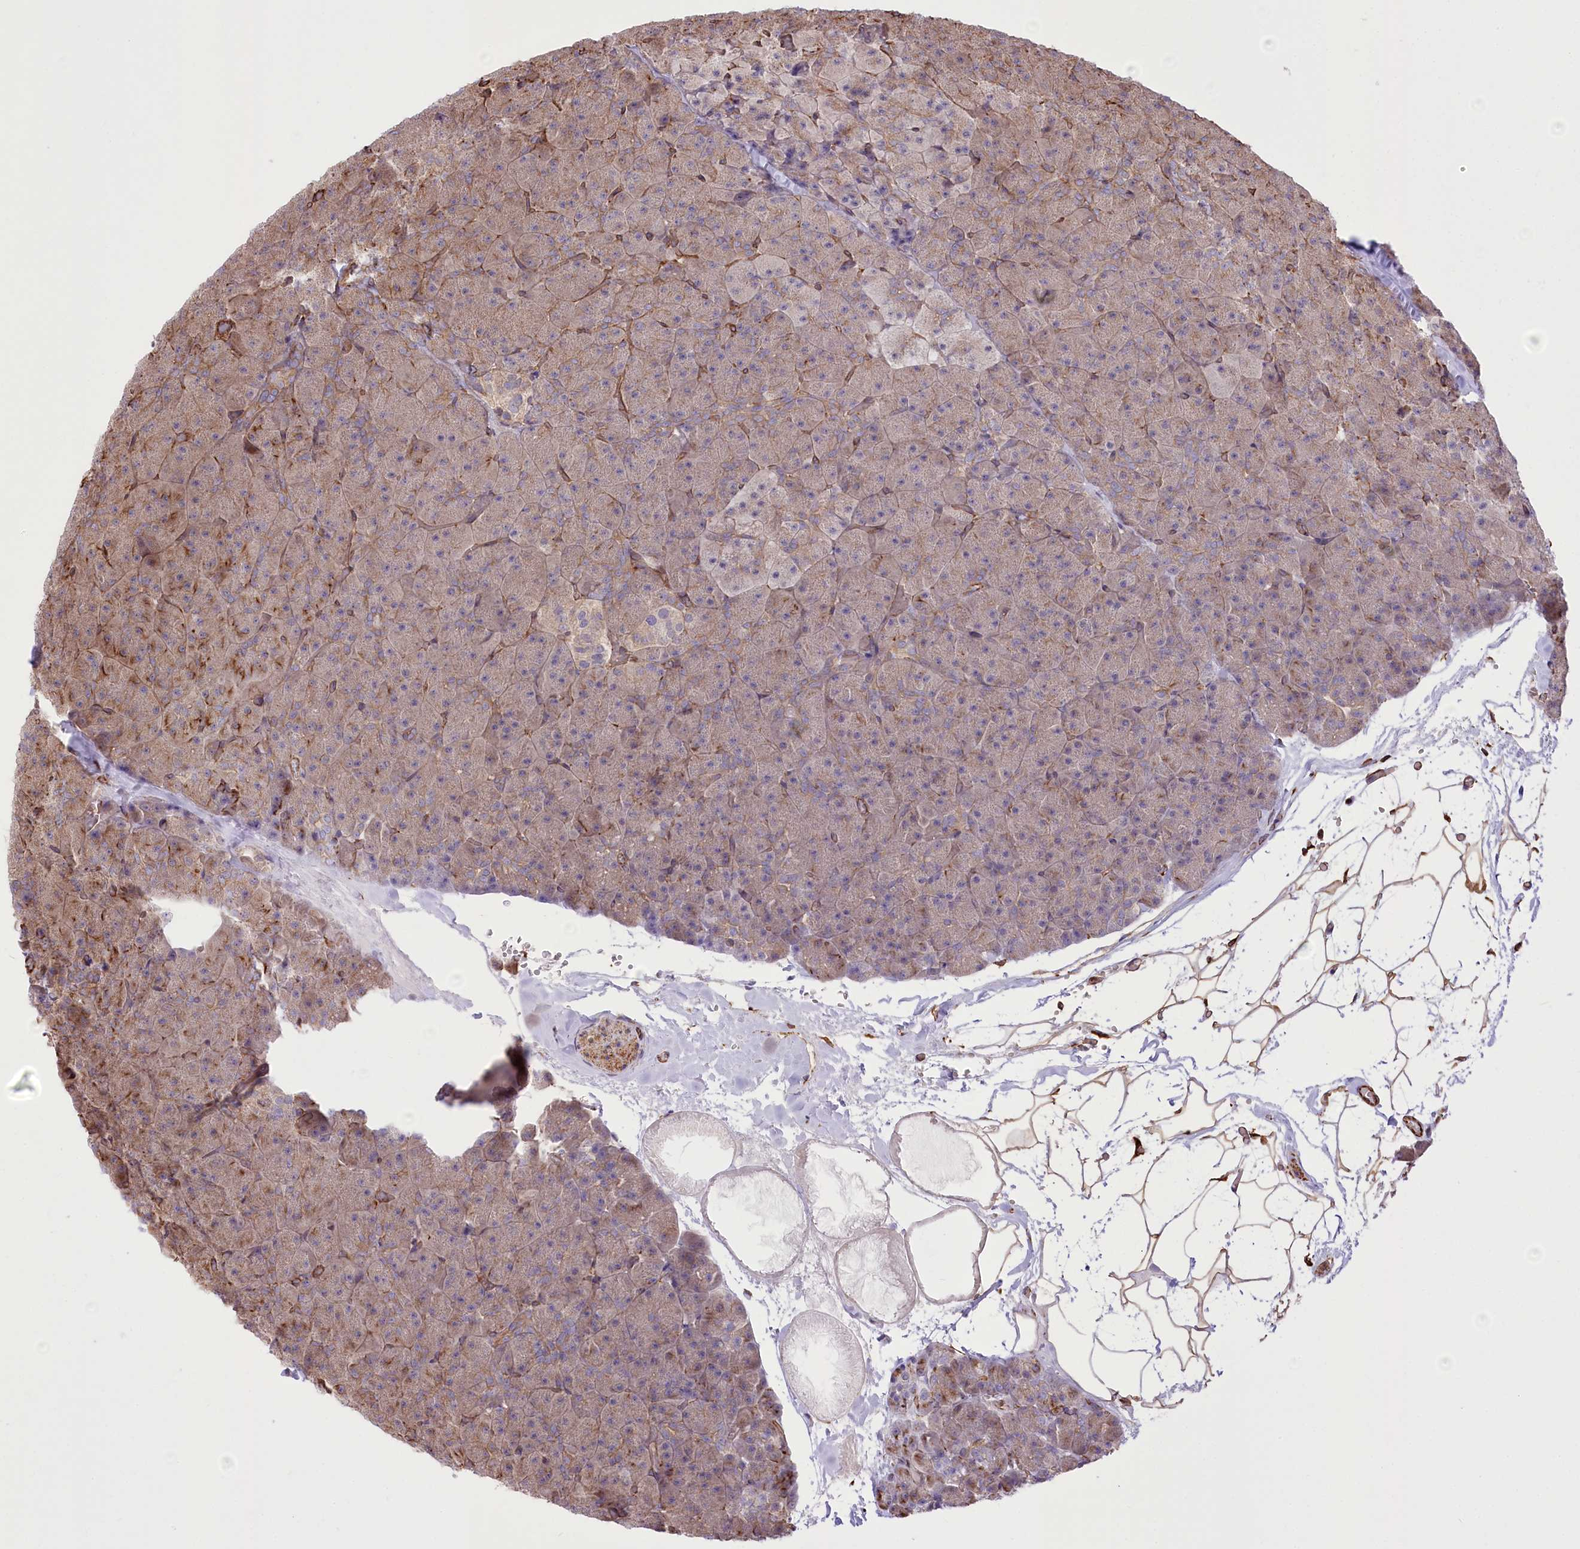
{"staining": {"intensity": "weak", "quantity": "<25%", "location": "cytoplasmic/membranous"}, "tissue": "pancreas", "cell_type": "Exocrine glandular cells", "image_type": "normal", "snomed": [{"axis": "morphology", "description": "Normal tissue, NOS"}, {"axis": "topography", "description": "Pancreas"}], "caption": "Immunohistochemical staining of normal human pancreas reveals no significant staining in exocrine glandular cells. (Stains: DAB (3,3'-diaminobenzidine) immunohistochemistry with hematoxylin counter stain, Microscopy: brightfield microscopy at high magnification).", "gene": "TTC1", "patient": {"sex": "male", "age": 36}}